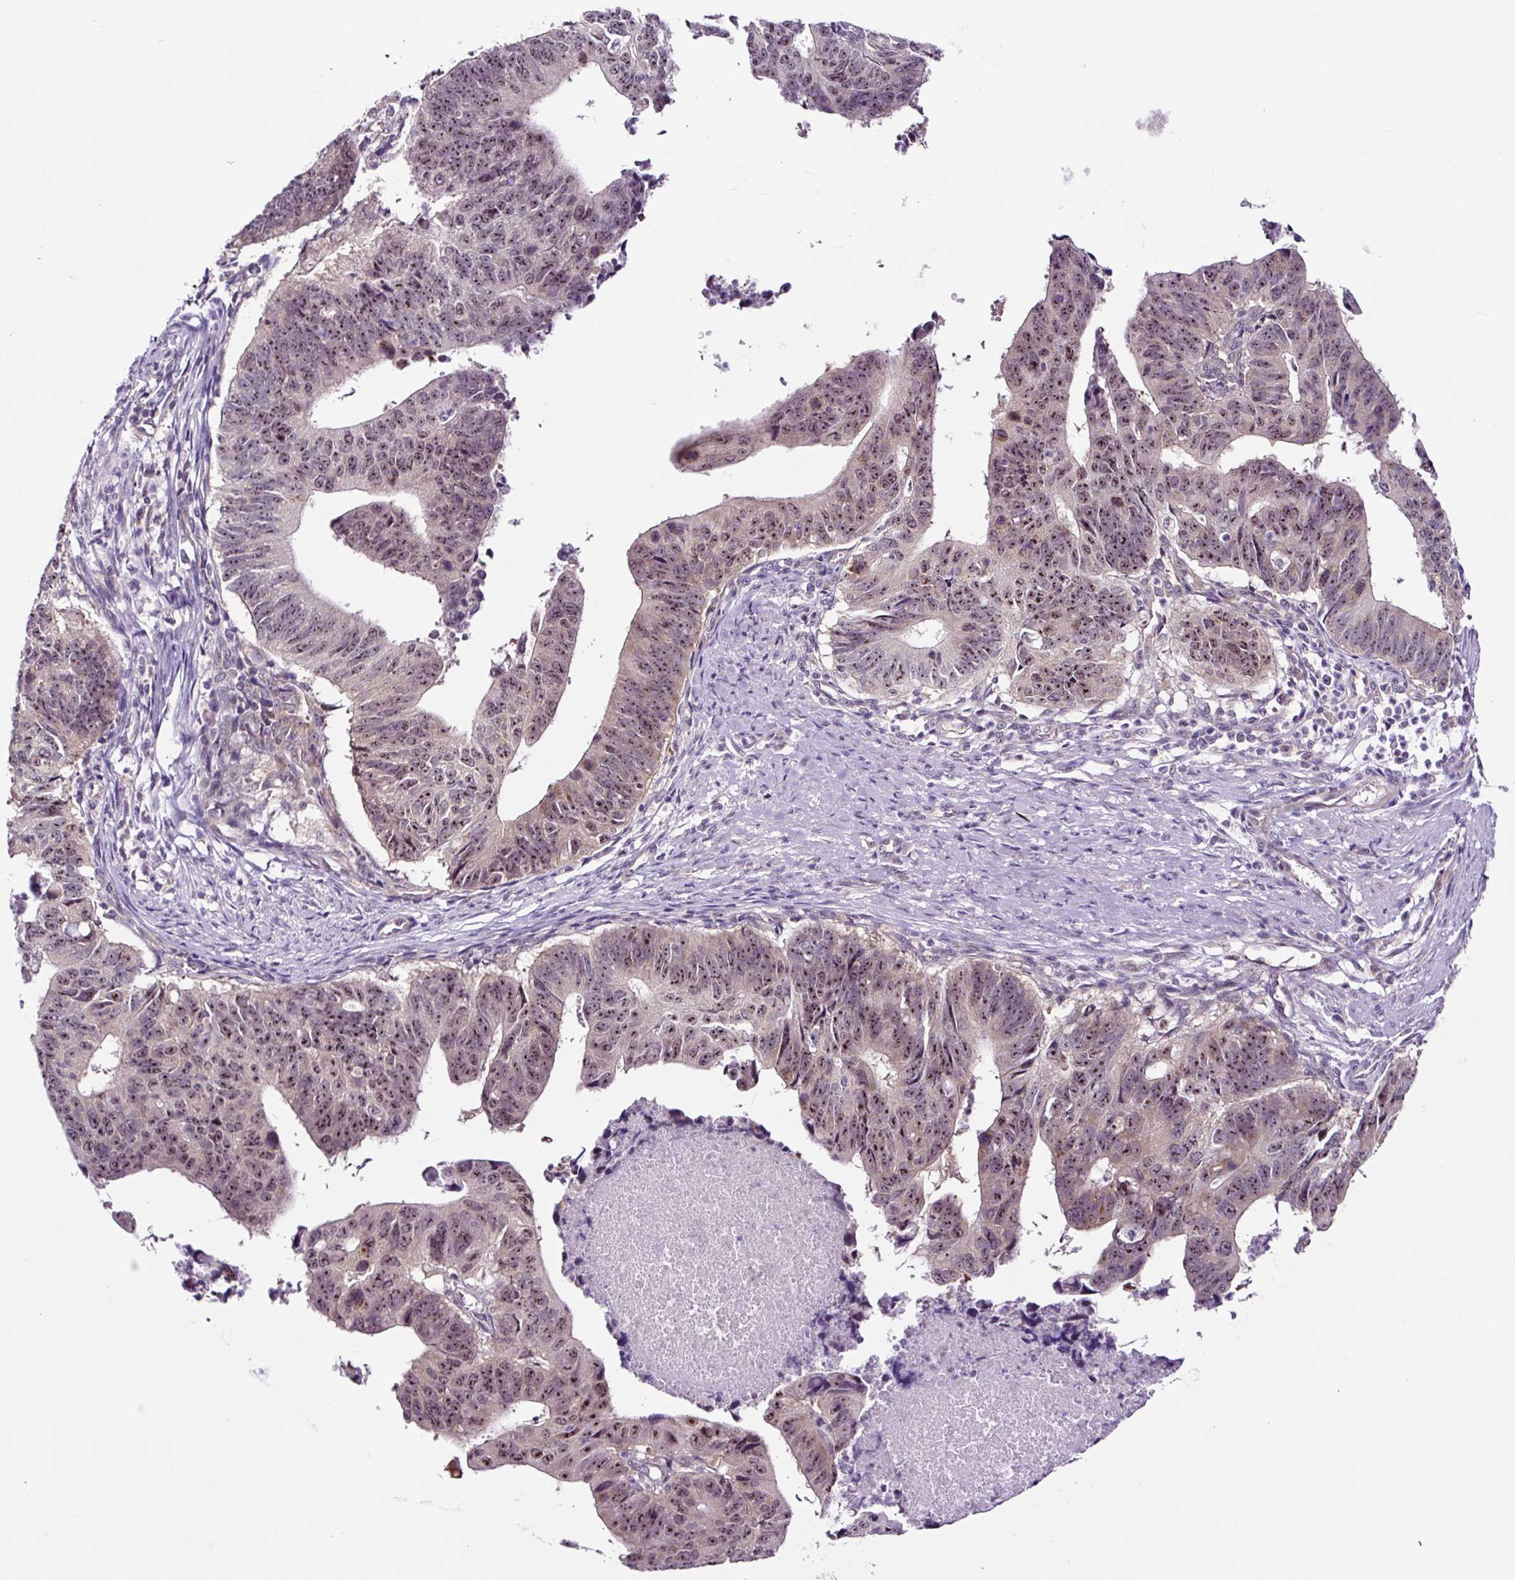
{"staining": {"intensity": "moderate", "quantity": ">75%", "location": "nuclear"}, "tissue": "stomach cancer", "cell_type": "Tumor cells", "image_type": "cancer", "snomed": [{"axis": "morphology", "description": "Adenocarcinoma, NOS"}, {"axis": "topography", "description": "Stomach"}], "caption": "About >75% of tumor cells in human stomach cancer demonstrate moderate nuclear protein positivity as visualized by brown immunohistochemical staining.", "gene": "NOM1", "patient": {"sex": "male", "age": 59}}